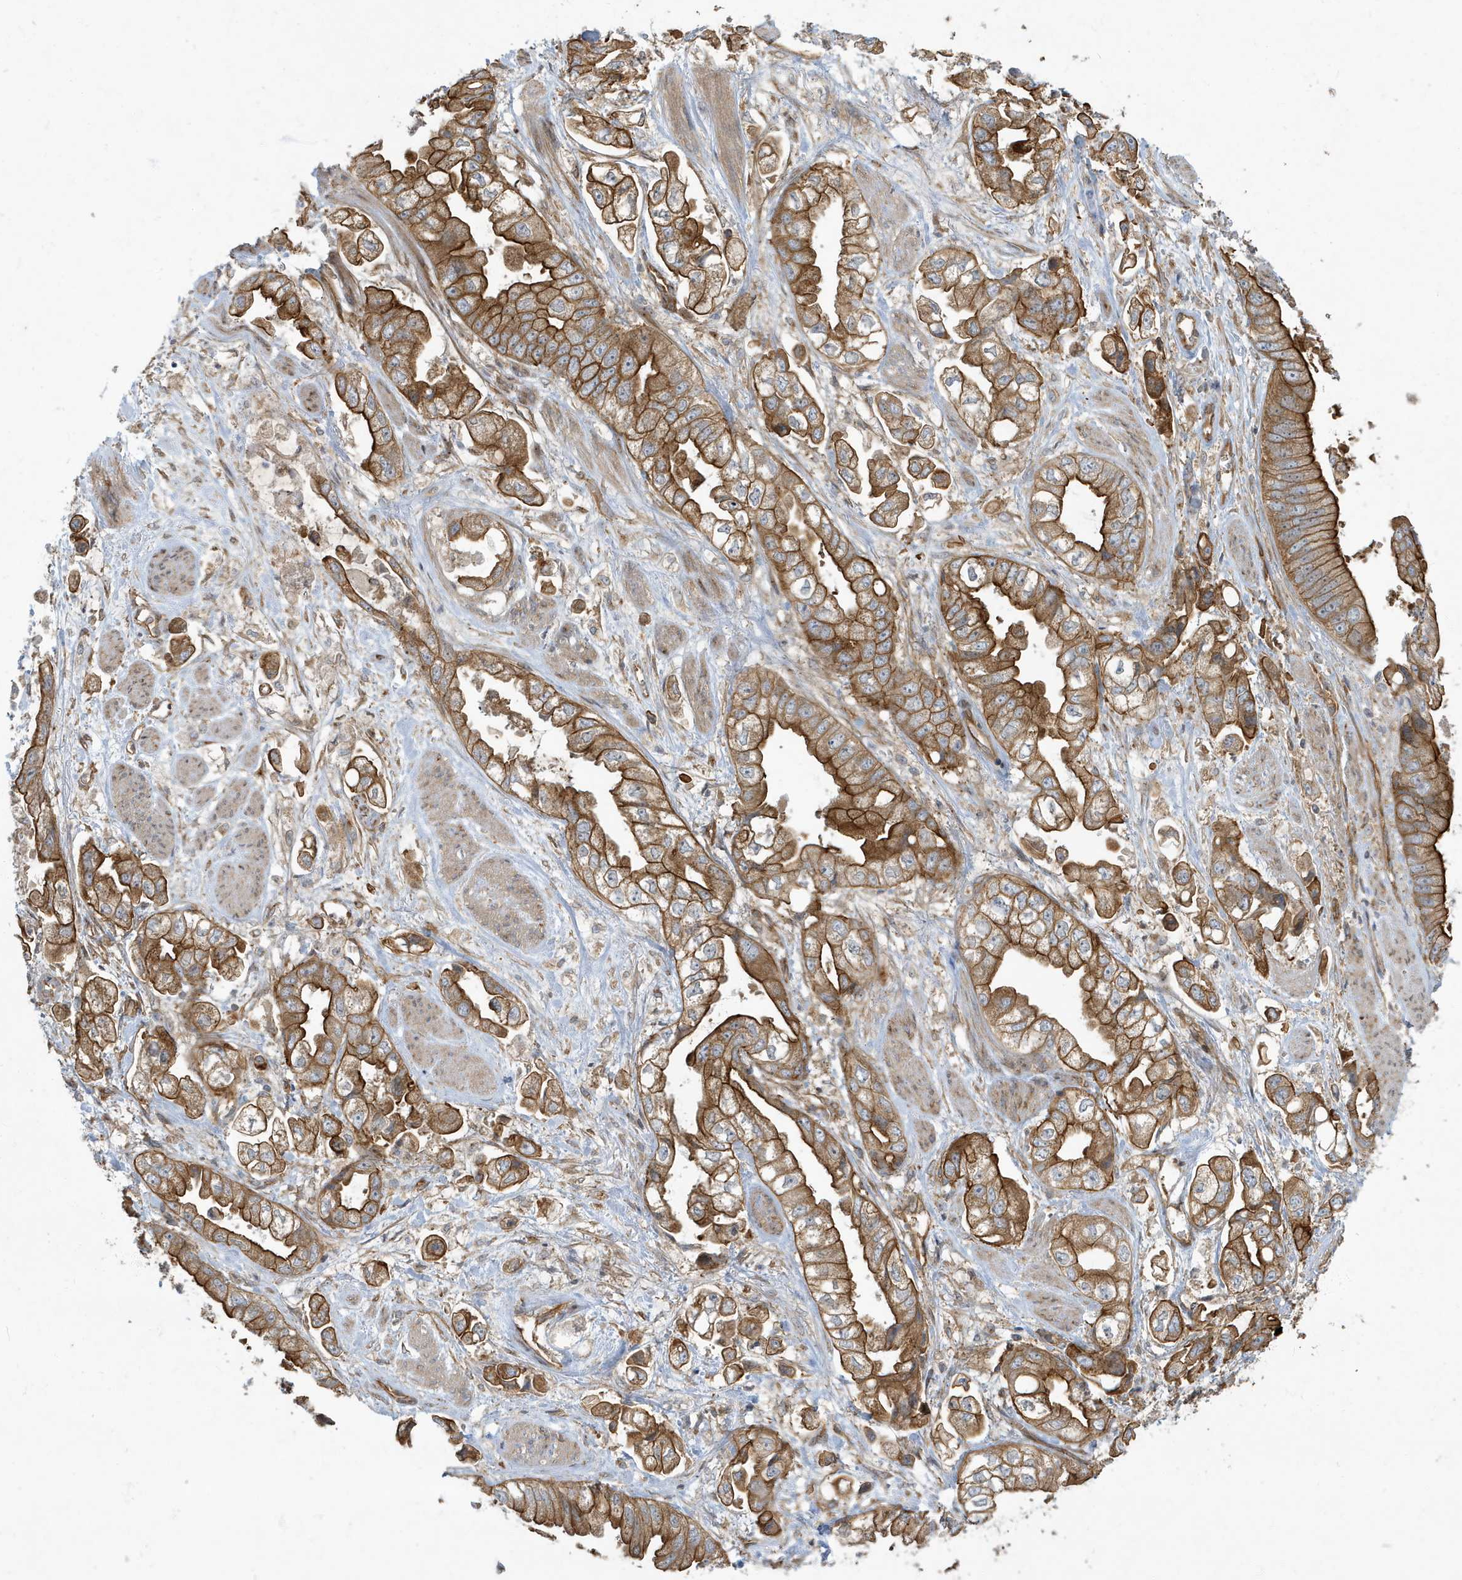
{"staining": {"intensity": "strong", "quantity": ">75%", "location": "cytoplasmic/membranous"}, "tissue": "stomach cancer", "cell_type": "Tumor cells", "image_type": "cancer", "snomed": [{"axis": "morphology", "description": "Adenocarcinoma, NOS"}, {"axis": "topography", "description": "Stomach"}], "caption": "Immunohistochemistry micrograph of neoplastic tissue: stomach cancer (adenocarcinoma) stained using IHC reveals high levels of strong protein expression localized specifically in the cytoplasmic/membranous of tumor cells, appearing as a cytoplasmic/membranous brown color.", "gene": "ATP23", "patient": {"sex": "male", "age": 62}}